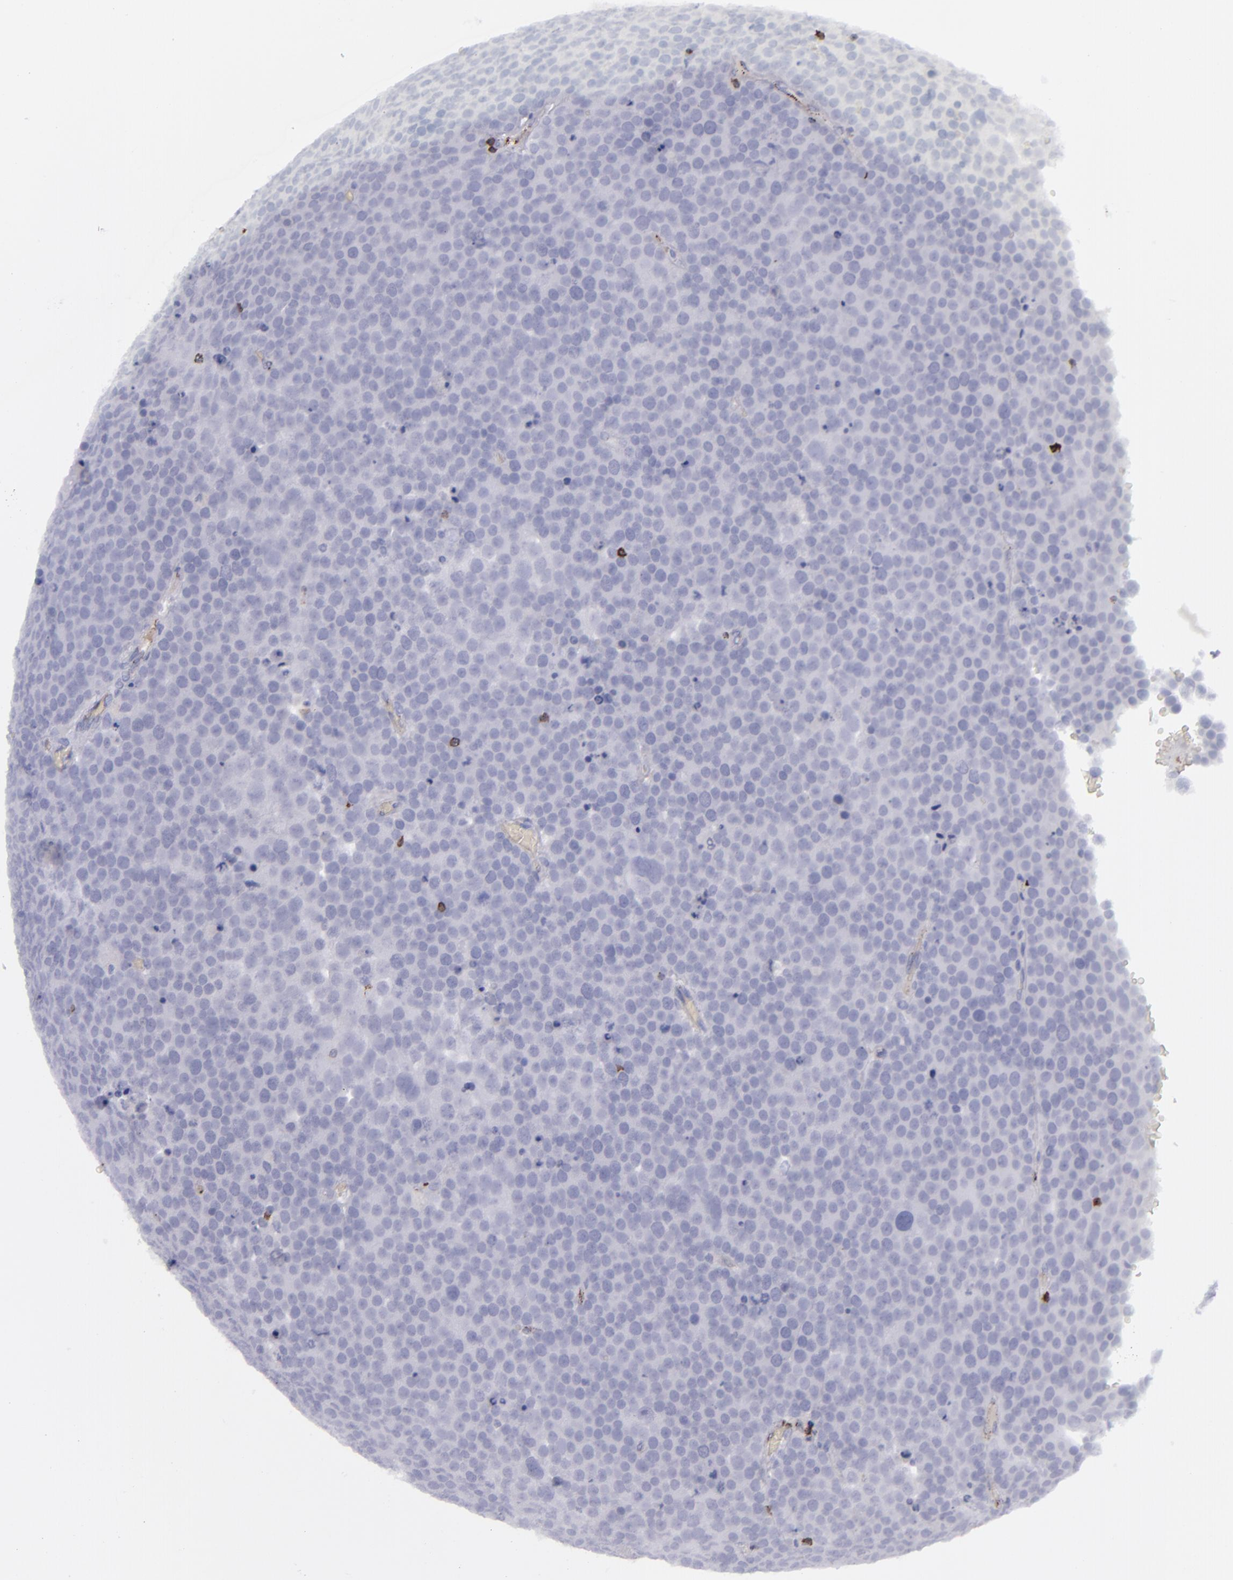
{"staining": {"intensity": "negative", "quantity": "none", "location": "none"}, "tissue": "testis cancer", "cell_type": "Tumor cells", "image_type": "cancer", "snomed": [{"axis": "morphology", "description": "Seminoma, NOS"}, {"axis": "topography", "description": "Testis"}], "caption": "Immunohistochemistry histopathology image of neoplastic tissue: human testis cancer (seminoma) stained with DAB (3,3'-diaminobenzidine) shows no significant protein positivity in tumor cells. (Stains: DAB (3,3'-diaminobenzidine) IHC with hematoxylin counter stain, Microscopy: brightfield microscopy at high magnification).", "gene": "CD27", "patient": {"sex": "male", "age": 71}}